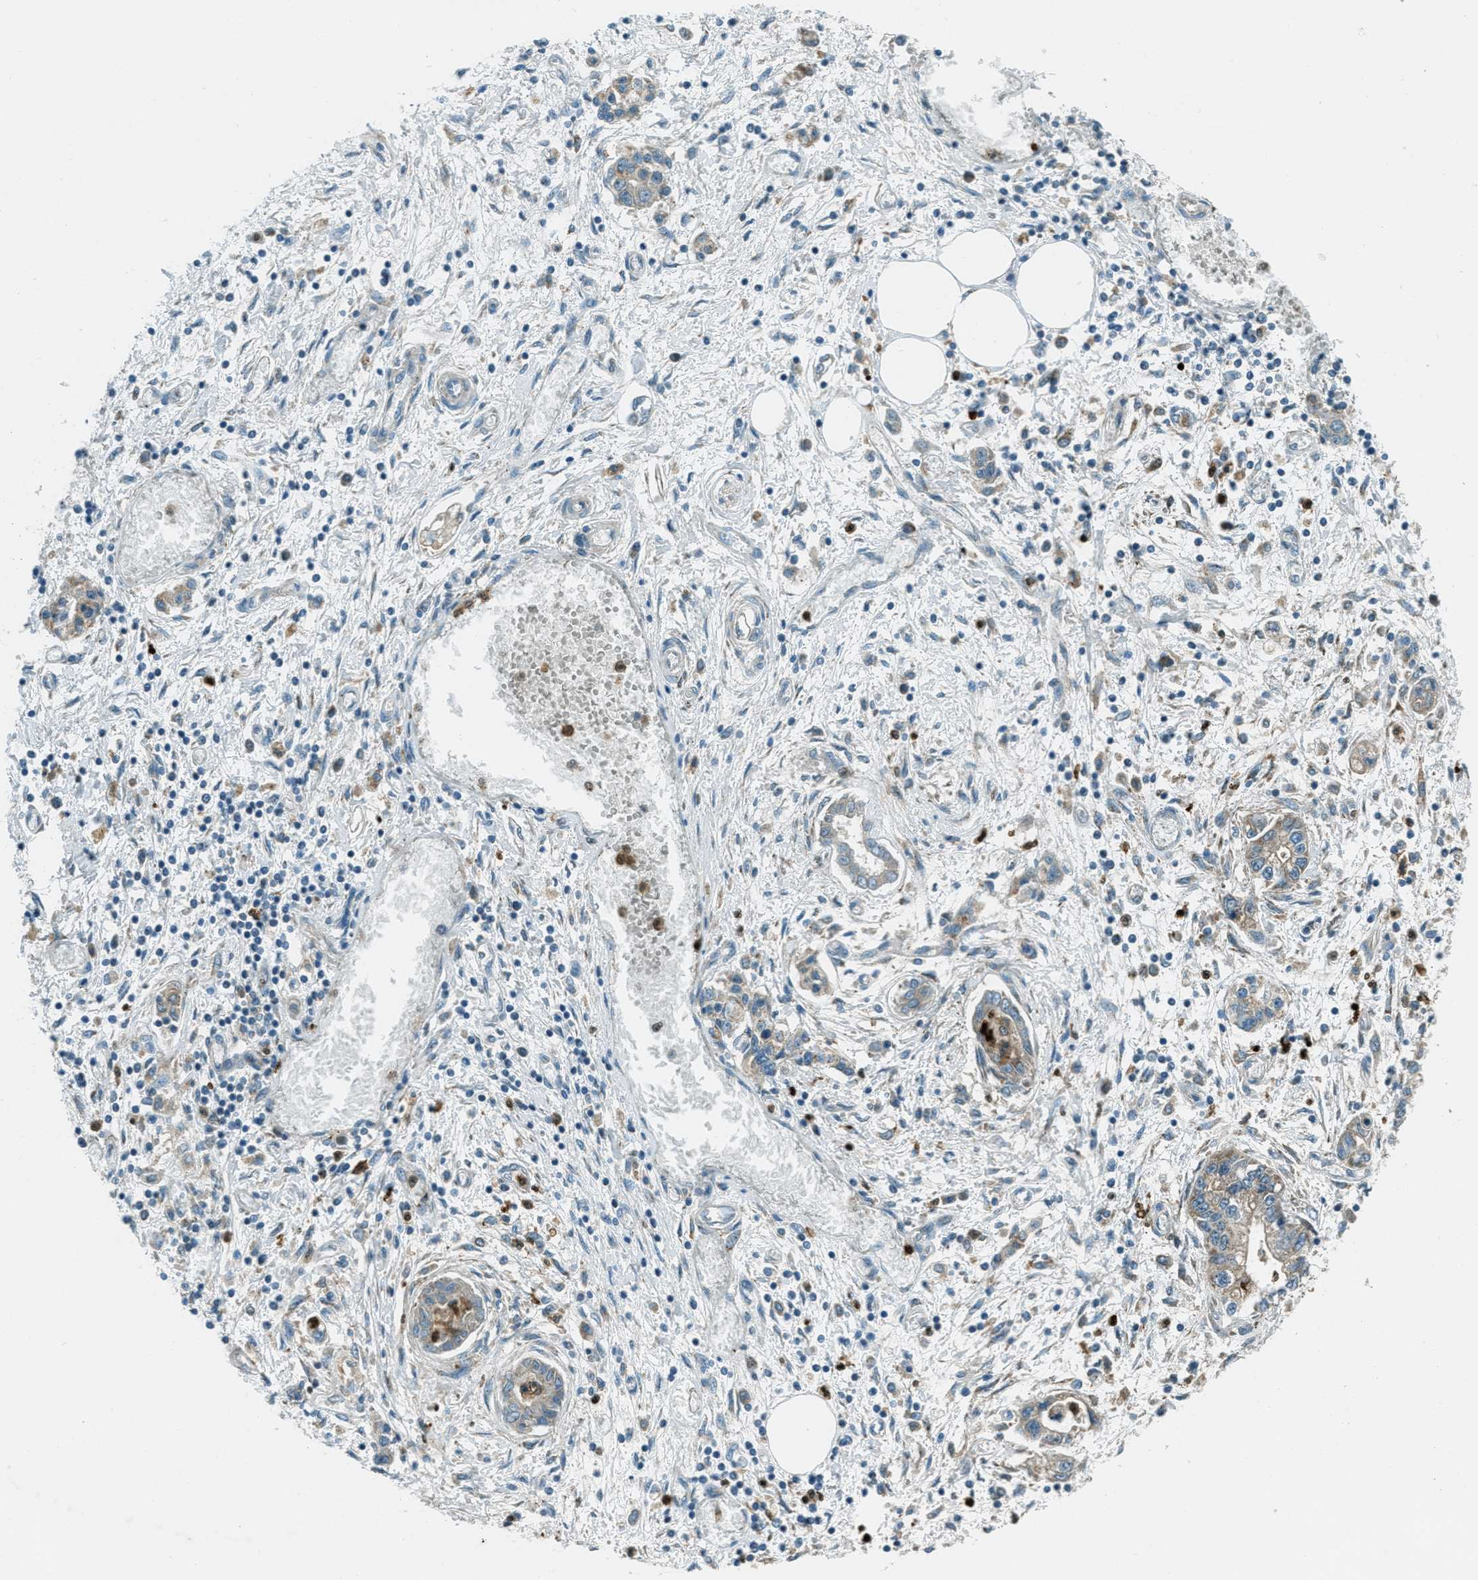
{"staining": {"intensity": "weak", "quantity": "<25%", "location": "cytoplasmic/membranous"}, "tissue": "pancreatic cancer", "cell_type": "Tumor cells", "image_type": "cancer", "snomed": [{"axis": "morphology", "description": "Adenocarcinoma, NOS"}, {"axis": "topography", "description": "Pancreas"}], "caption": "Immunohistochemical staining of pancreatic adenocarcinoma displays no significant positivity in tumor cells. (Stains: DAB IHC with hematoxylin counter stain, Microscopy: brightfield microscopy at high magnification).", "gene": "FAR1", "patient": {"sex": "male", "age": 56}}